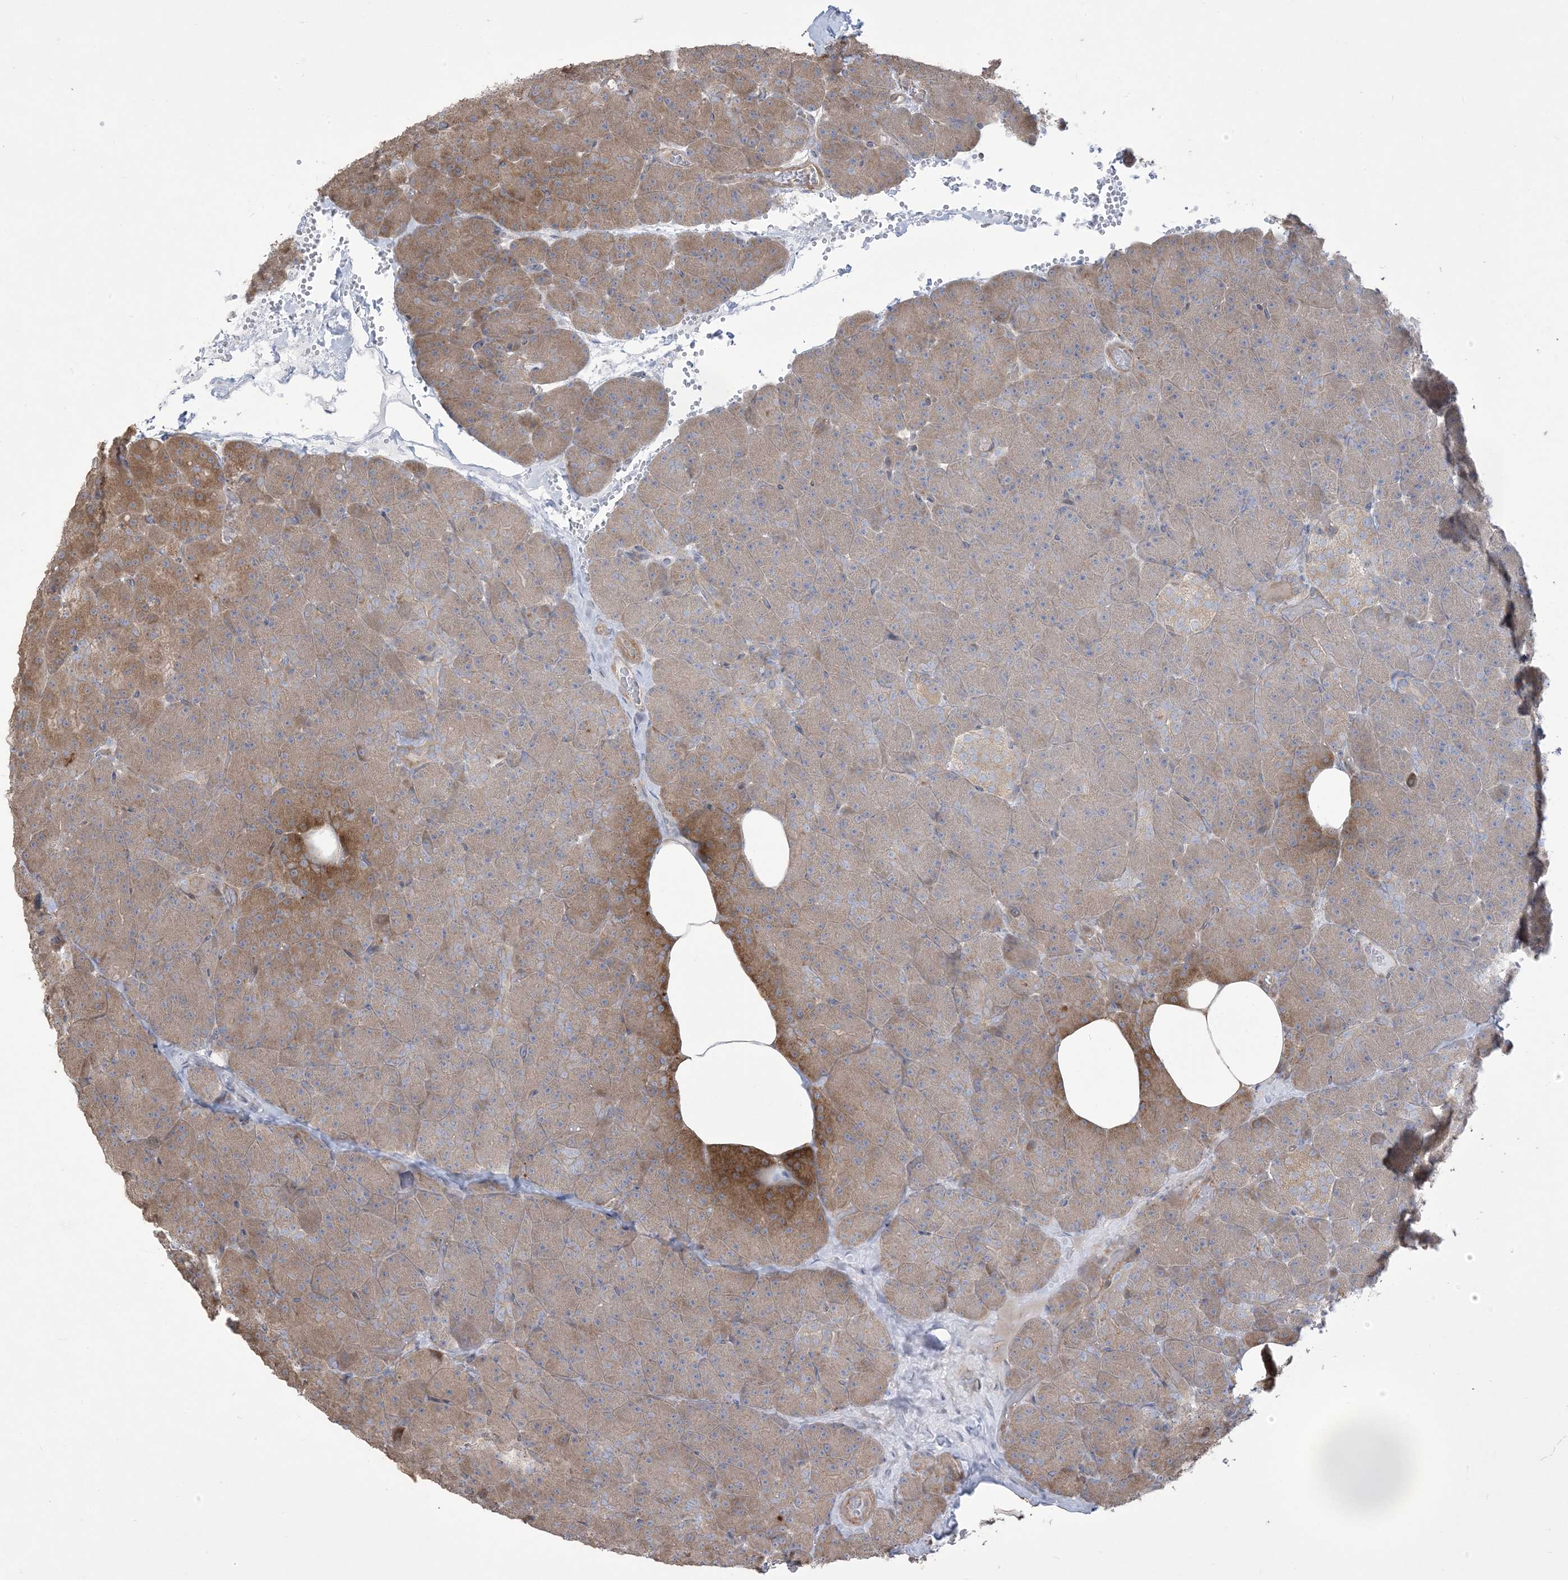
{"staining": {"intensity": "moderate", "quantity": "25%-75%", "location": "cytoplasmic/membranous"}, "tissue": "pancreas", "cell_type": "Exocrine glandular cells", "image_type": "normal", "snomed": [{"axis": "morphology", "description": "Normal tissue, NOS"}, {"axis": "morphology", "description": "Carcinoid, malignant, NOS"}, {"axis": "topography", "description": "Pancreas"}], "caption": "High-power microscopy captured an immunohistochemistry photomicrograph of normal pancreas, revealing moderate cytoplasmic/membranous positivity in about 25%-75% of exocrine glandular cells. (DAB (3,3'-diaminobenzidine) IHC, brown staining for protein, blue staining for nuclei).", "gene": "KLHL18", "patient": {"sex": "female", "age": 35}}